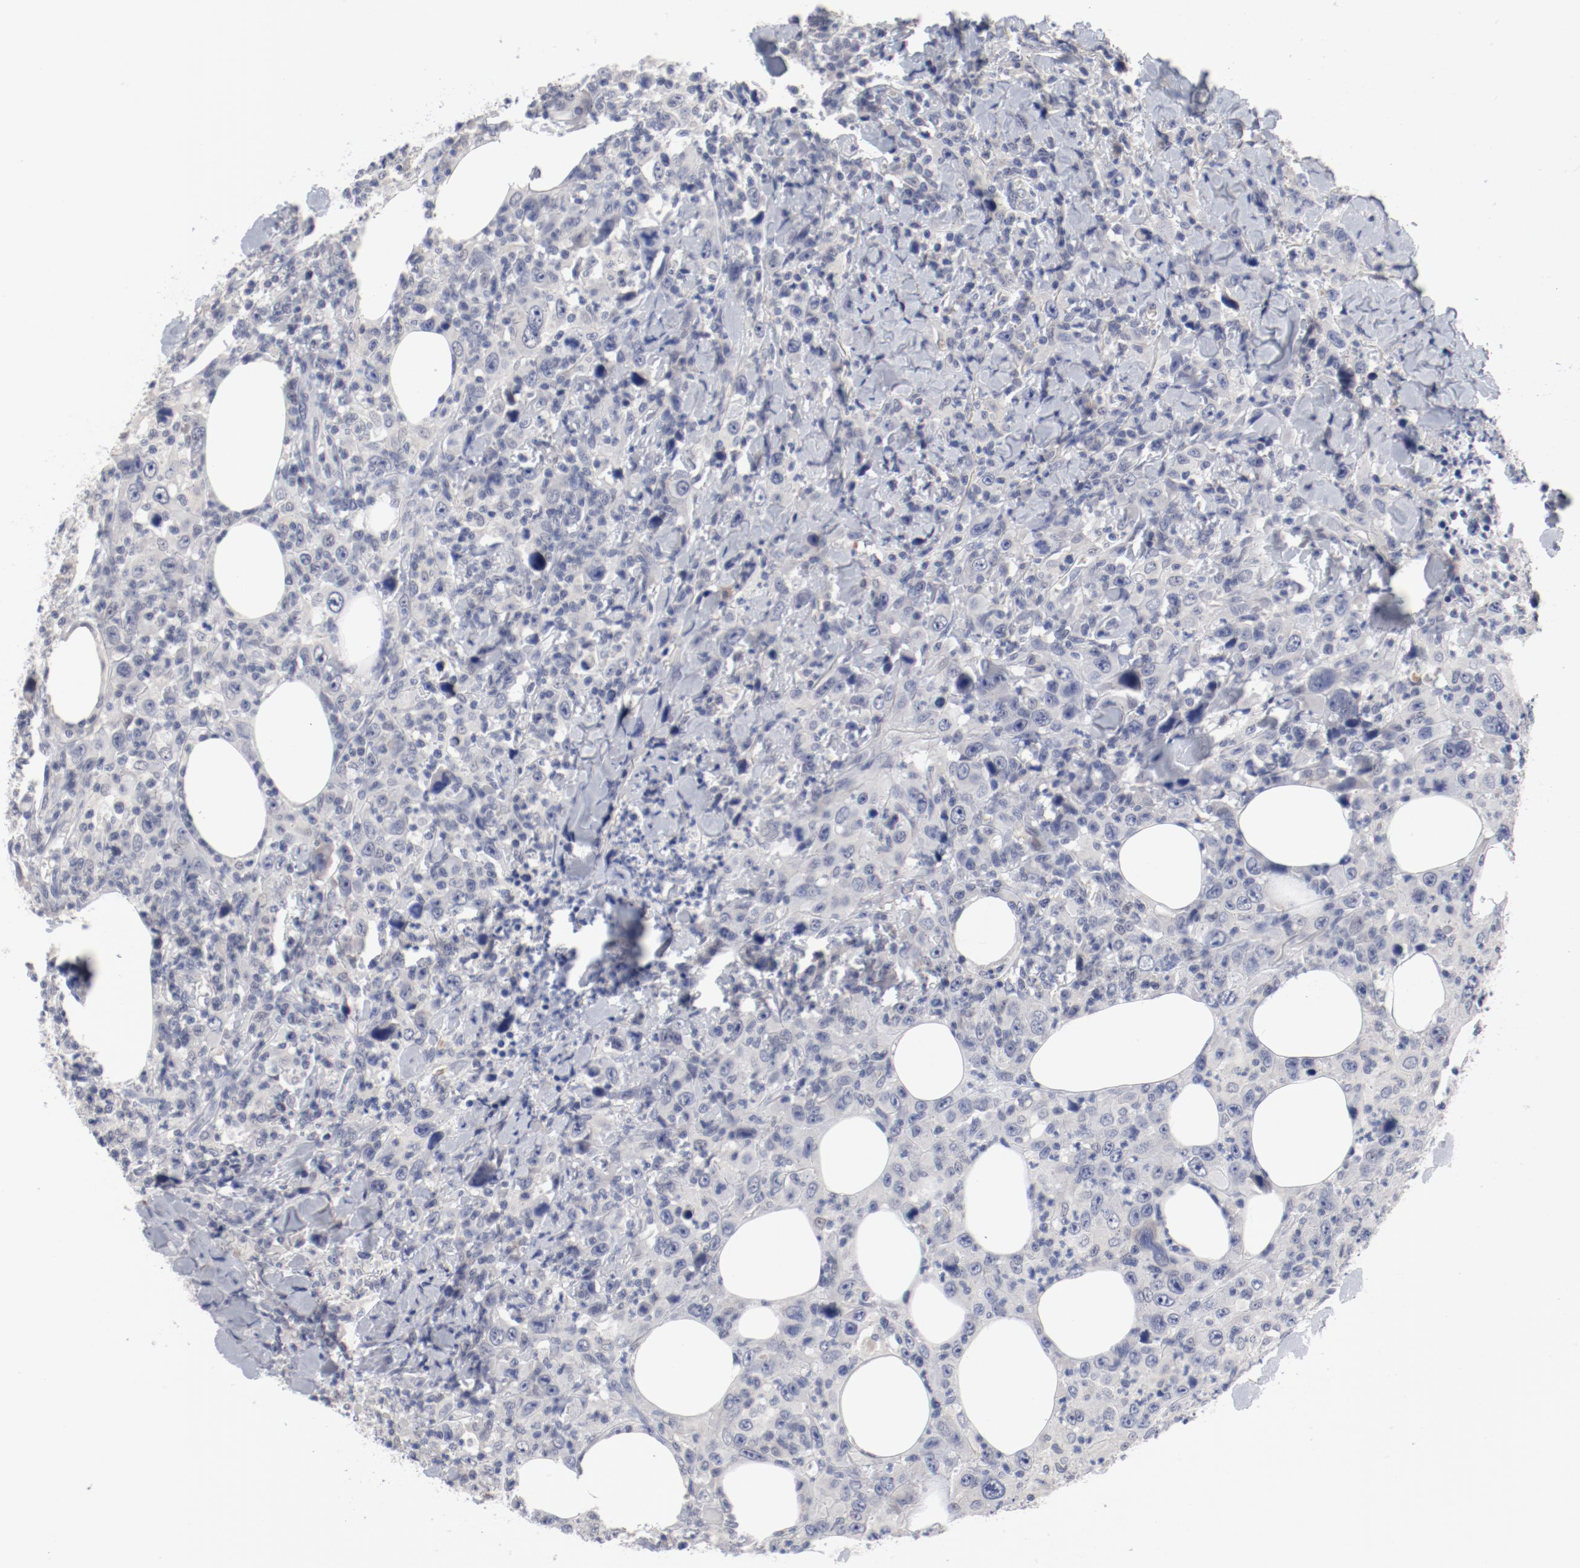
{"staining": {"intensity": "negative", "quantity": "none", "location": "none"}, "tissue": "thyroid cancer", "cell_type": "Tumor cells", "image_type": "cancer", "snomed": [{"axis": "morphology", "description": "Carcinoma, NOS"}, {"axis": "topography", "description": "Thyroid gland"}], "caption": "Tumor cells are negative for protein expression in human thyroid carcinoma.", "gene": "ANKLE2", "patient": {"sex": "female", "age": 77}}